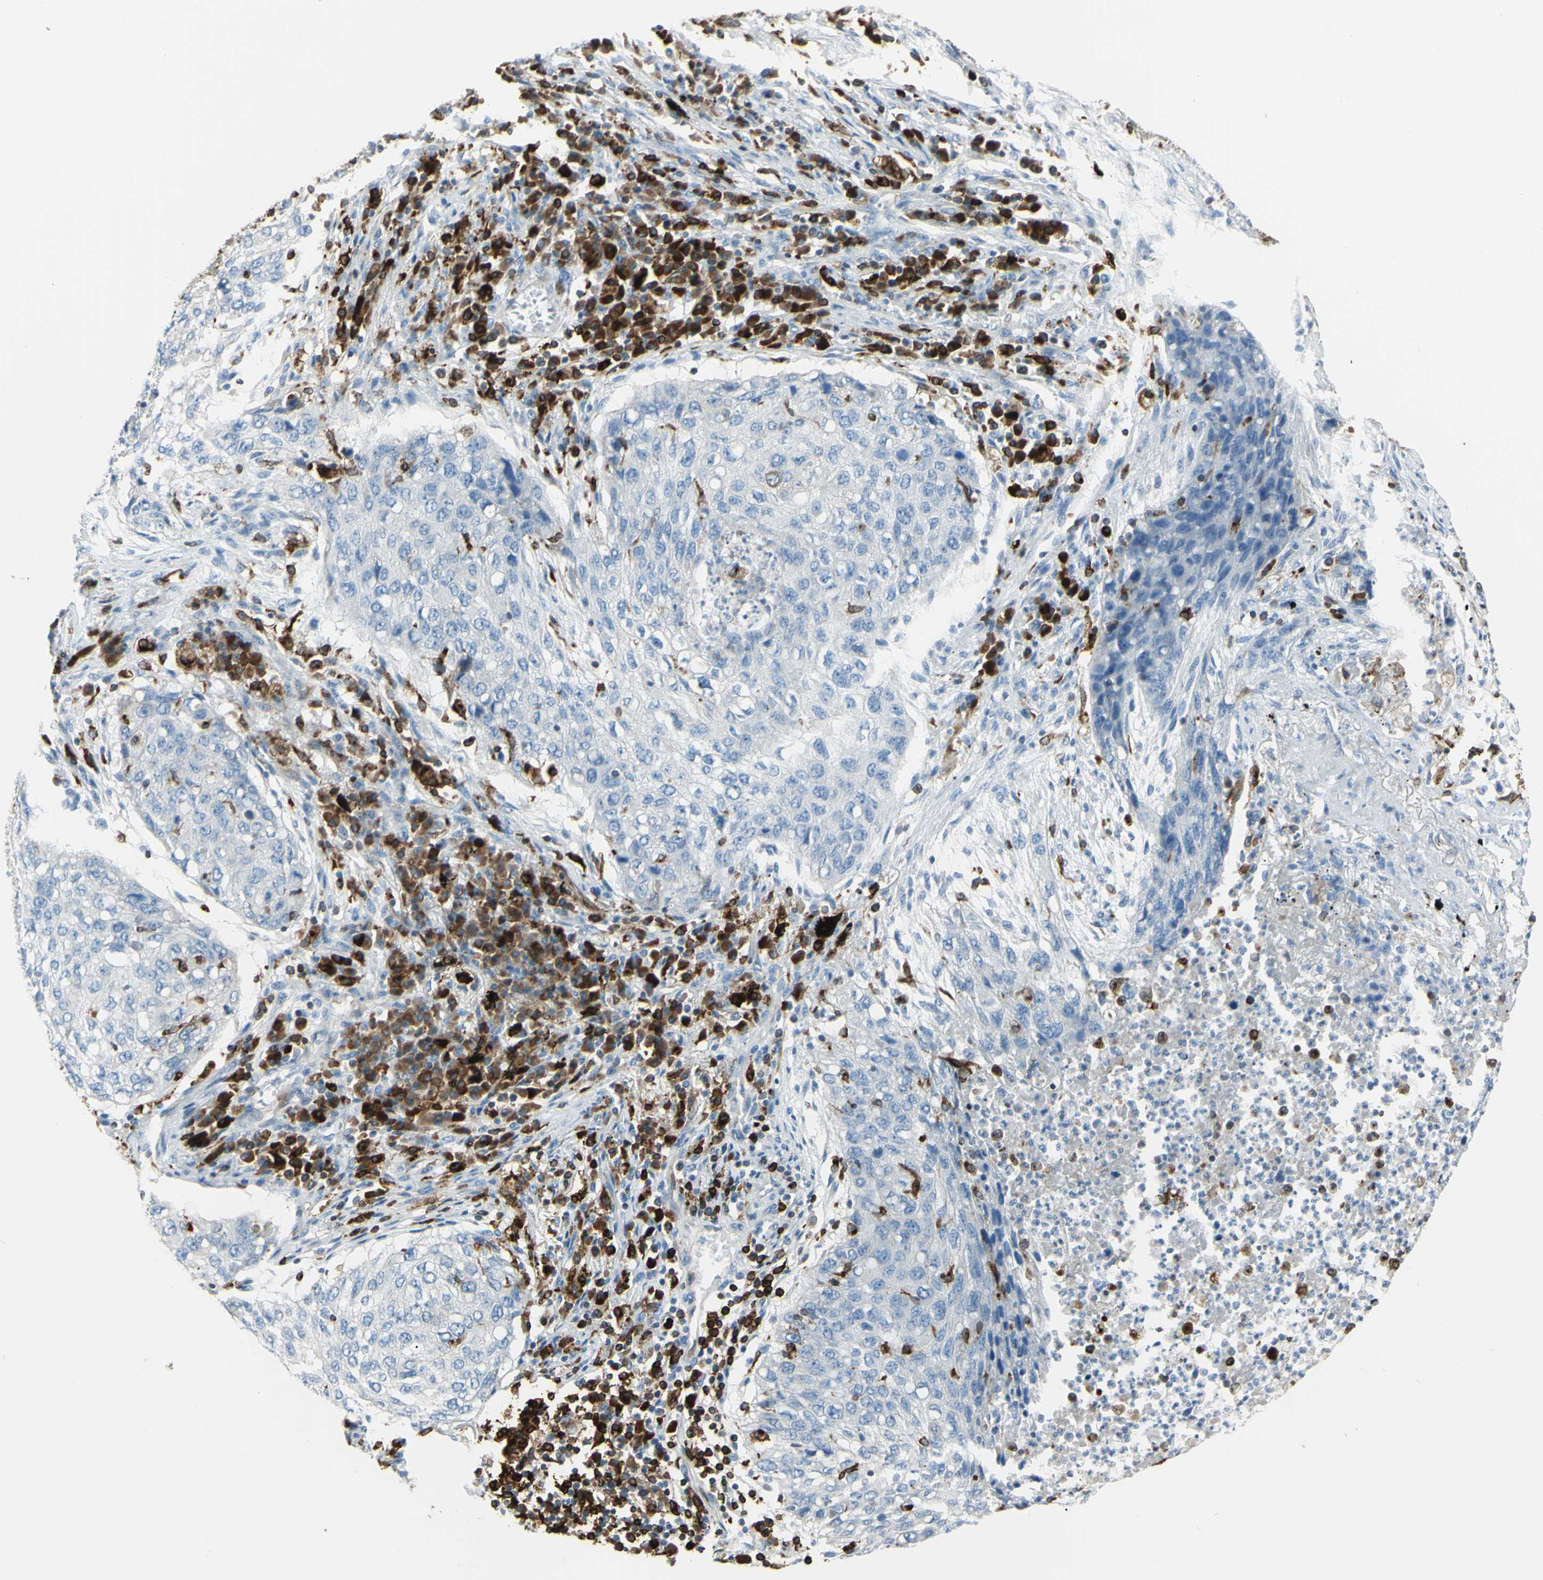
{"staining": {"intensity": "negative", "quantity": "none", "location": "none"}, "tissue": "lung cancer", "cell_type": "Tumor cells", "image_type": "cancer", "snomed": [{"axis": "morphology", "description": "Squamous cell carcinoma, NOS"}, {"axis": "topography", "description": "Lung"}], "caption": "The immunohistochemistry histopathology image has no significant staining in tumor cells of lung cancer tissue. Brightfield microscopy of immunohistochemistry stained with DAB (brown) and hematoxylin (blue), captured at high magnification.", "gene": "CD74", "patient": {"sex": "female", "age": 63}}